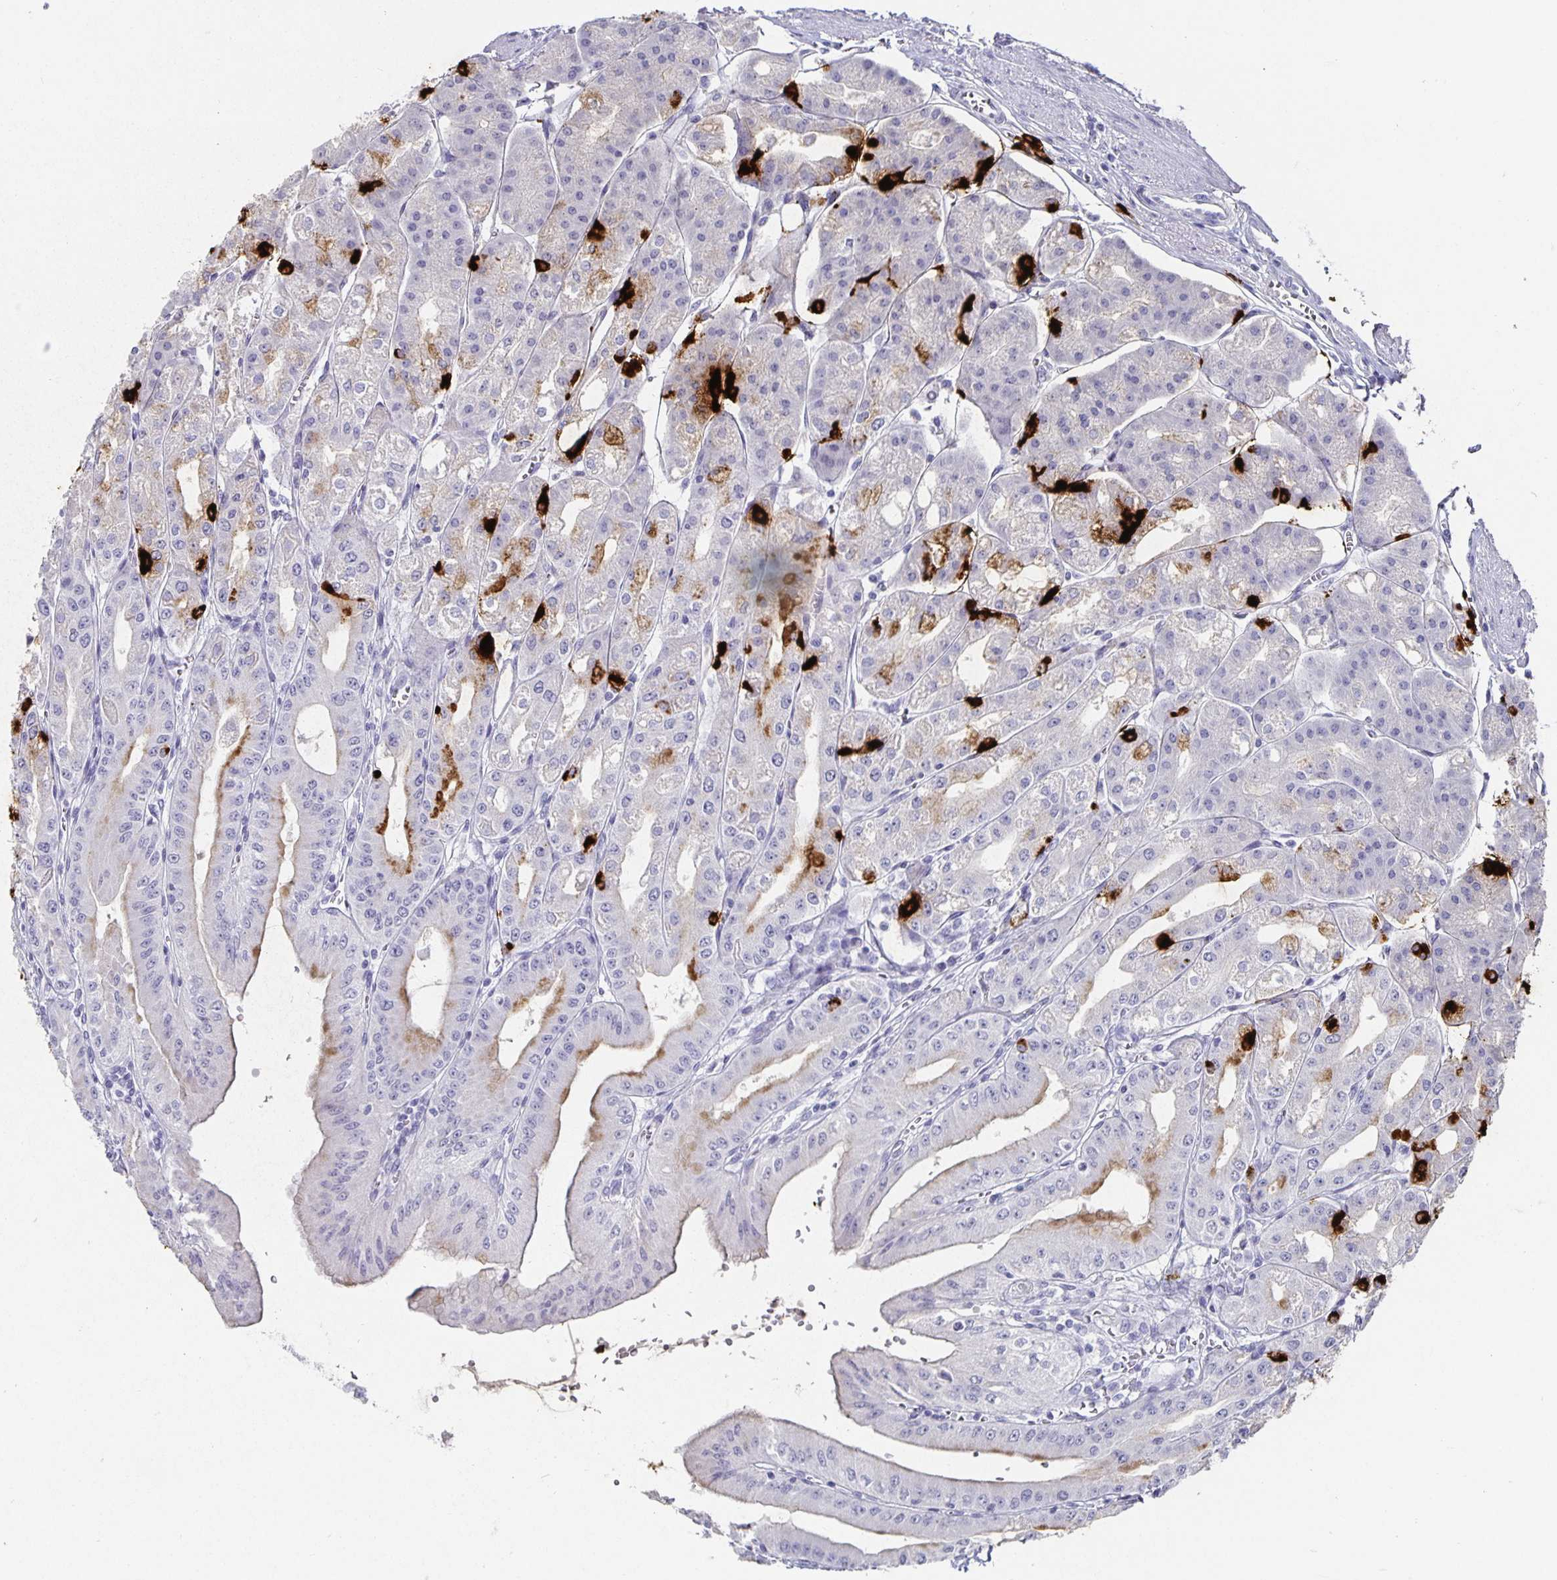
{"staining": {"intensity": "strong", "quantity": "<25%", "location": "cytoplasmic/membranous"}, "tissue": "stomach", "cell_type": "Glandular cells", "image_type": "normal", "snomed": [{"axis": "morphology", "description": "Normal tissue, NOS"}, {"axis": "topography", "description": "Stomach, lower"}], "caption": "An IHC photomicrograph of benign tissue is shown. Protein staining in brown highlights strong cytoplasmic/membranous positivity in stomach within glandular cells.", "gene": "CHGA", "patient": {"sex": "male", "age": 71}}